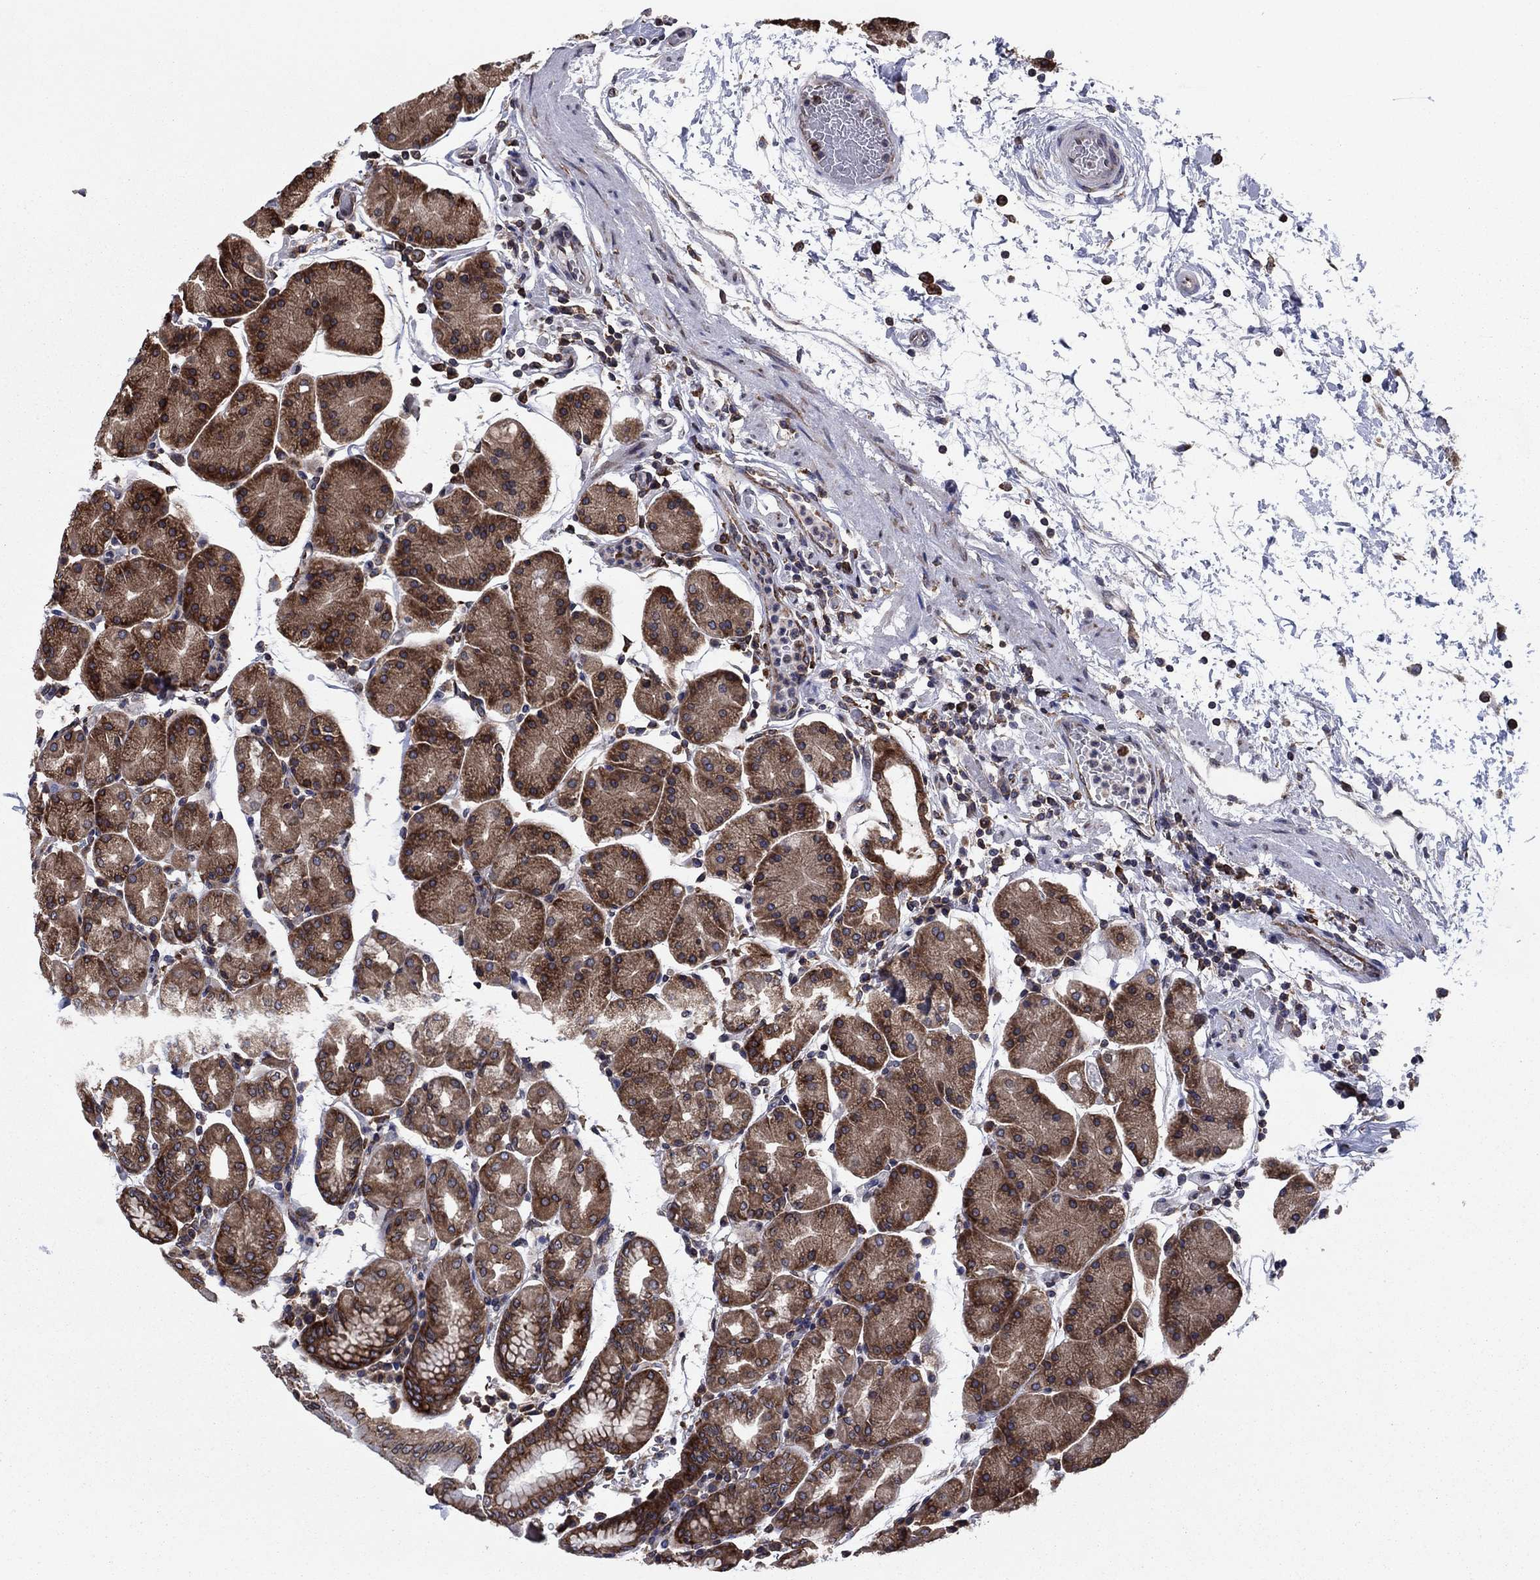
{"staining": {"intensity": "strong", "quantity": ">75%", "location": "cytoplasmic/membranous"}, "tissue": "stomach", "cell_type": "Glandular cells", "image_type": "normal", "snomed": [{"axis": "morphology", "description": "Normal tissue, NOS"}, {"axis": "topography", "description": "Stomach"}], "caption": "This image shows IHC staining of normal human stomach, with high strong cytoplasmic/membranous expression in approximately >75% of glandular cells.", "gene": "YBX1", "patient": {"sex": "male", "age": 54}}